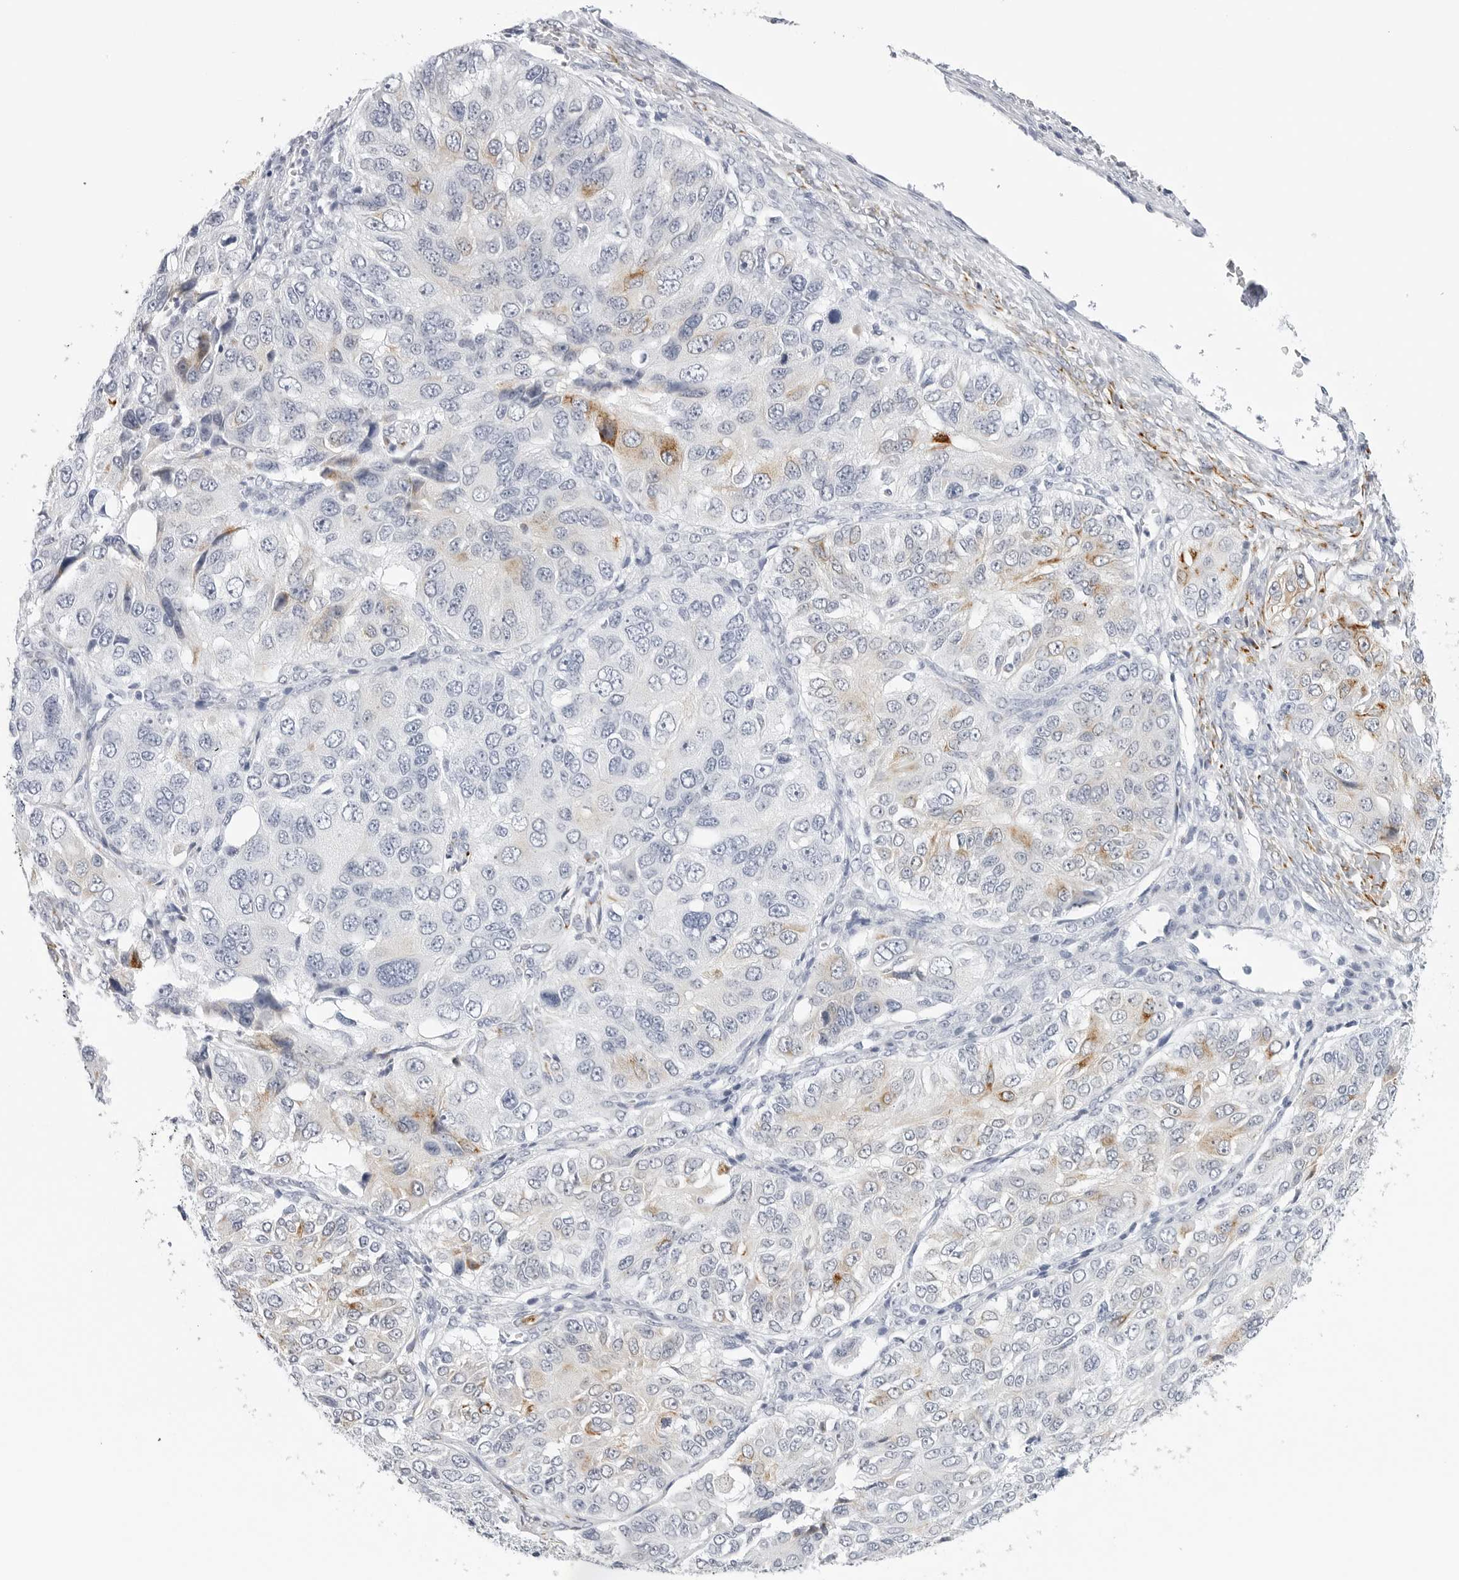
{"staining": {"intensity": "moderate", "quantity": "<25%", "location": "cytoplasmic/membranous"}, "tissue": "ovarian cancer", "cell_type": "Tumor cells", "image_type": "cancer", "snomed": [{"axis": "morphology", "description": "Carcinoma, endometroid"}, {"axis": "topography", "description": "Ovary"}], "caption": "High-magnification brightfield microscopy of ovarian endometroid carcinoma stained with DAB (3,3'-diaminobenzidine) (brown) and counterstained with hematoxylin (blue). tumor cells exhibit moderate cytoplasmic/membranous staining is present in approximately<25% of cells.", "gene": "HSPB7", "patient": {"sex": "female", "age": 51}}